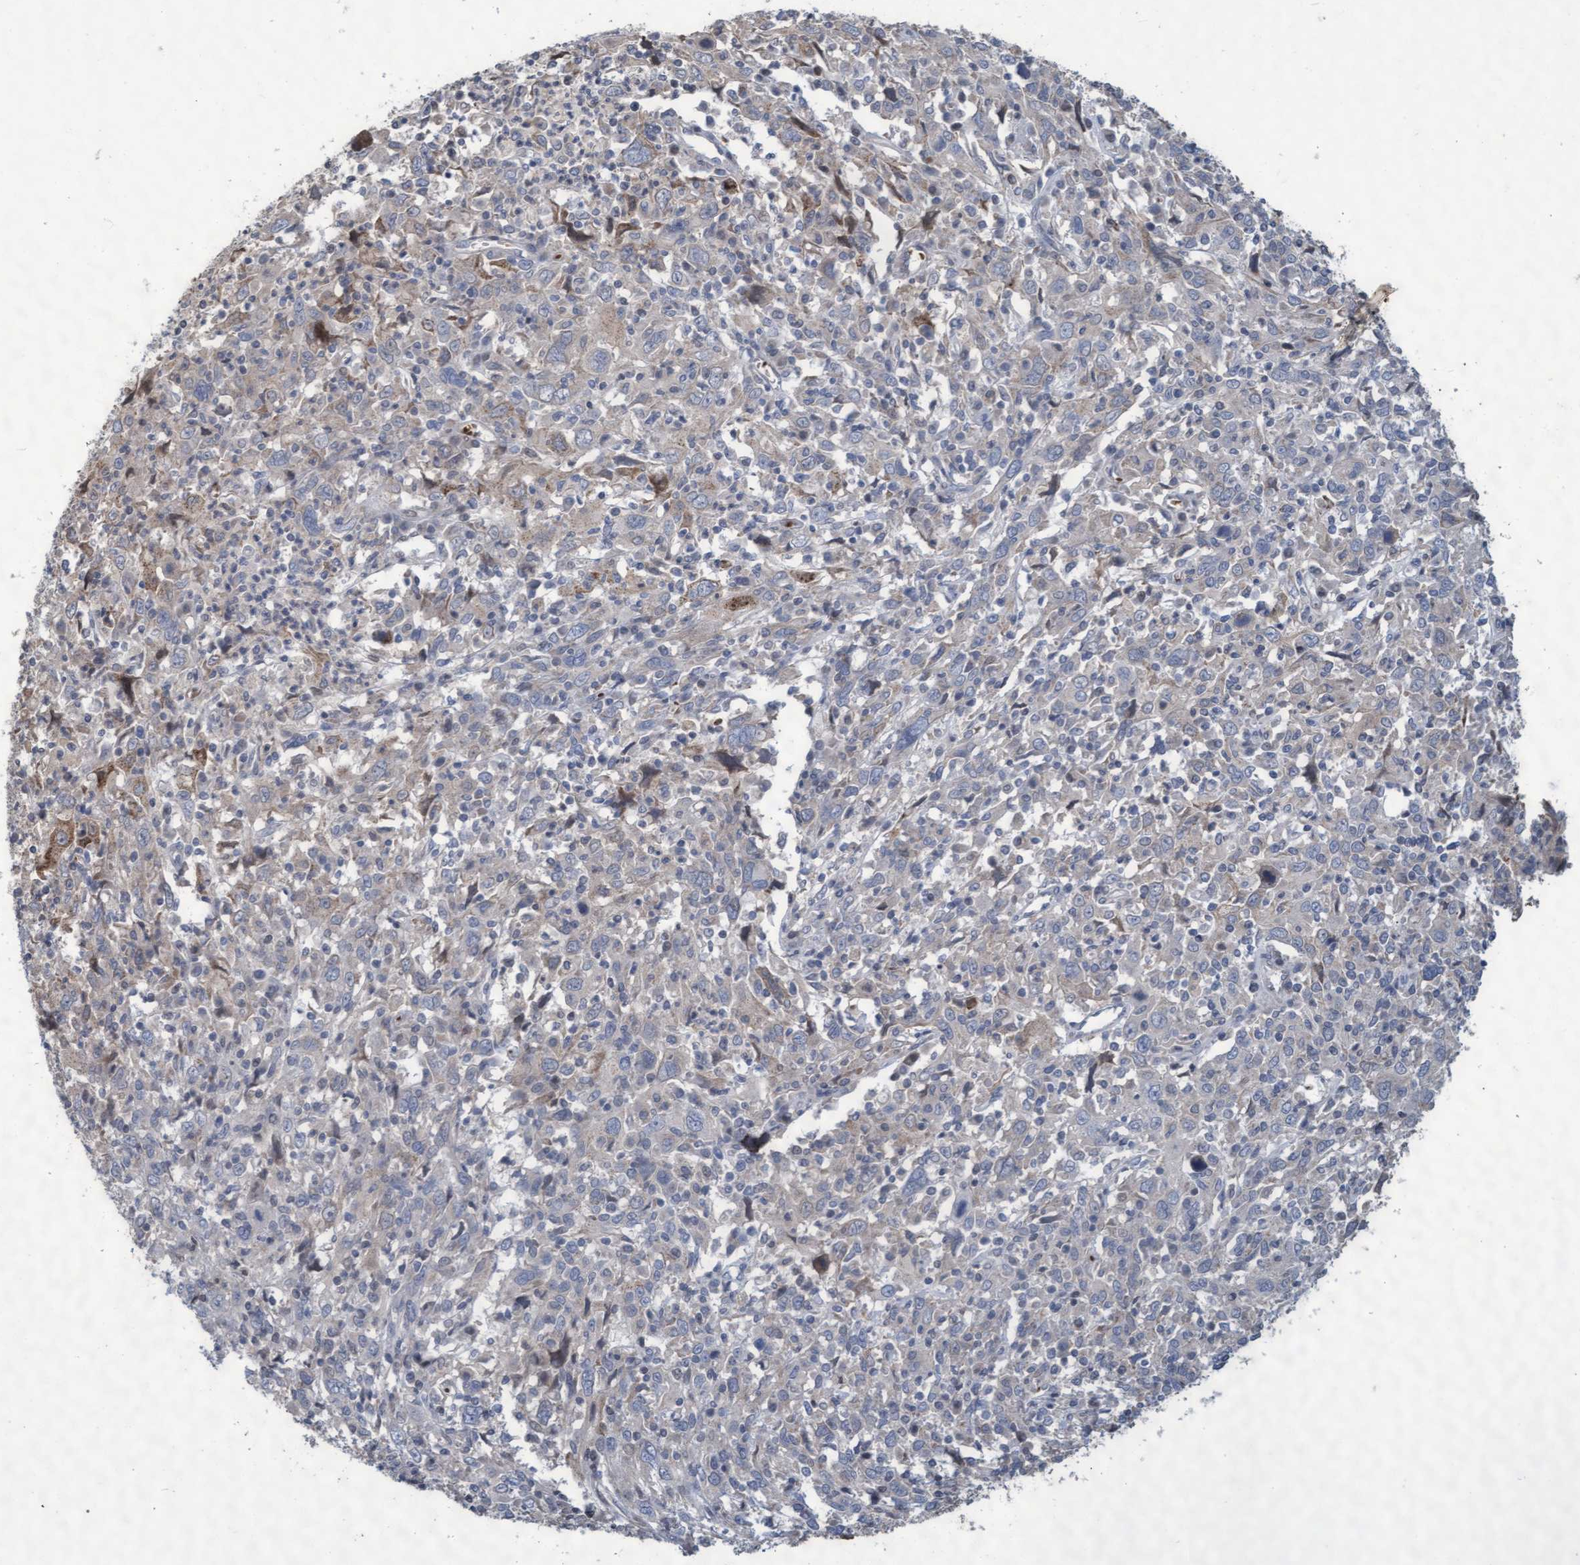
{"staining": {"intensity": "weak", "quantity": "<25%", "location": "cytoplasmic/membranous"}, "tissue": "cervical cancer", "cell_type": "Tumor cells", "image_type": "cancer", "snomed": [{"axis": "morphology", "description": "Squamous cell carcinoma, NOS"}, {"axis": "topography", "description": "Cervix"}], "caption": "Tumor cells are negative for protein expression in human cervical cancer (squamous cell carcinoma). (Immunohistochemistry (ihc), brightfield microscopy, high magnification).", "gene": "KCNC2", "patient": {"sex": "female", "age": 46}}